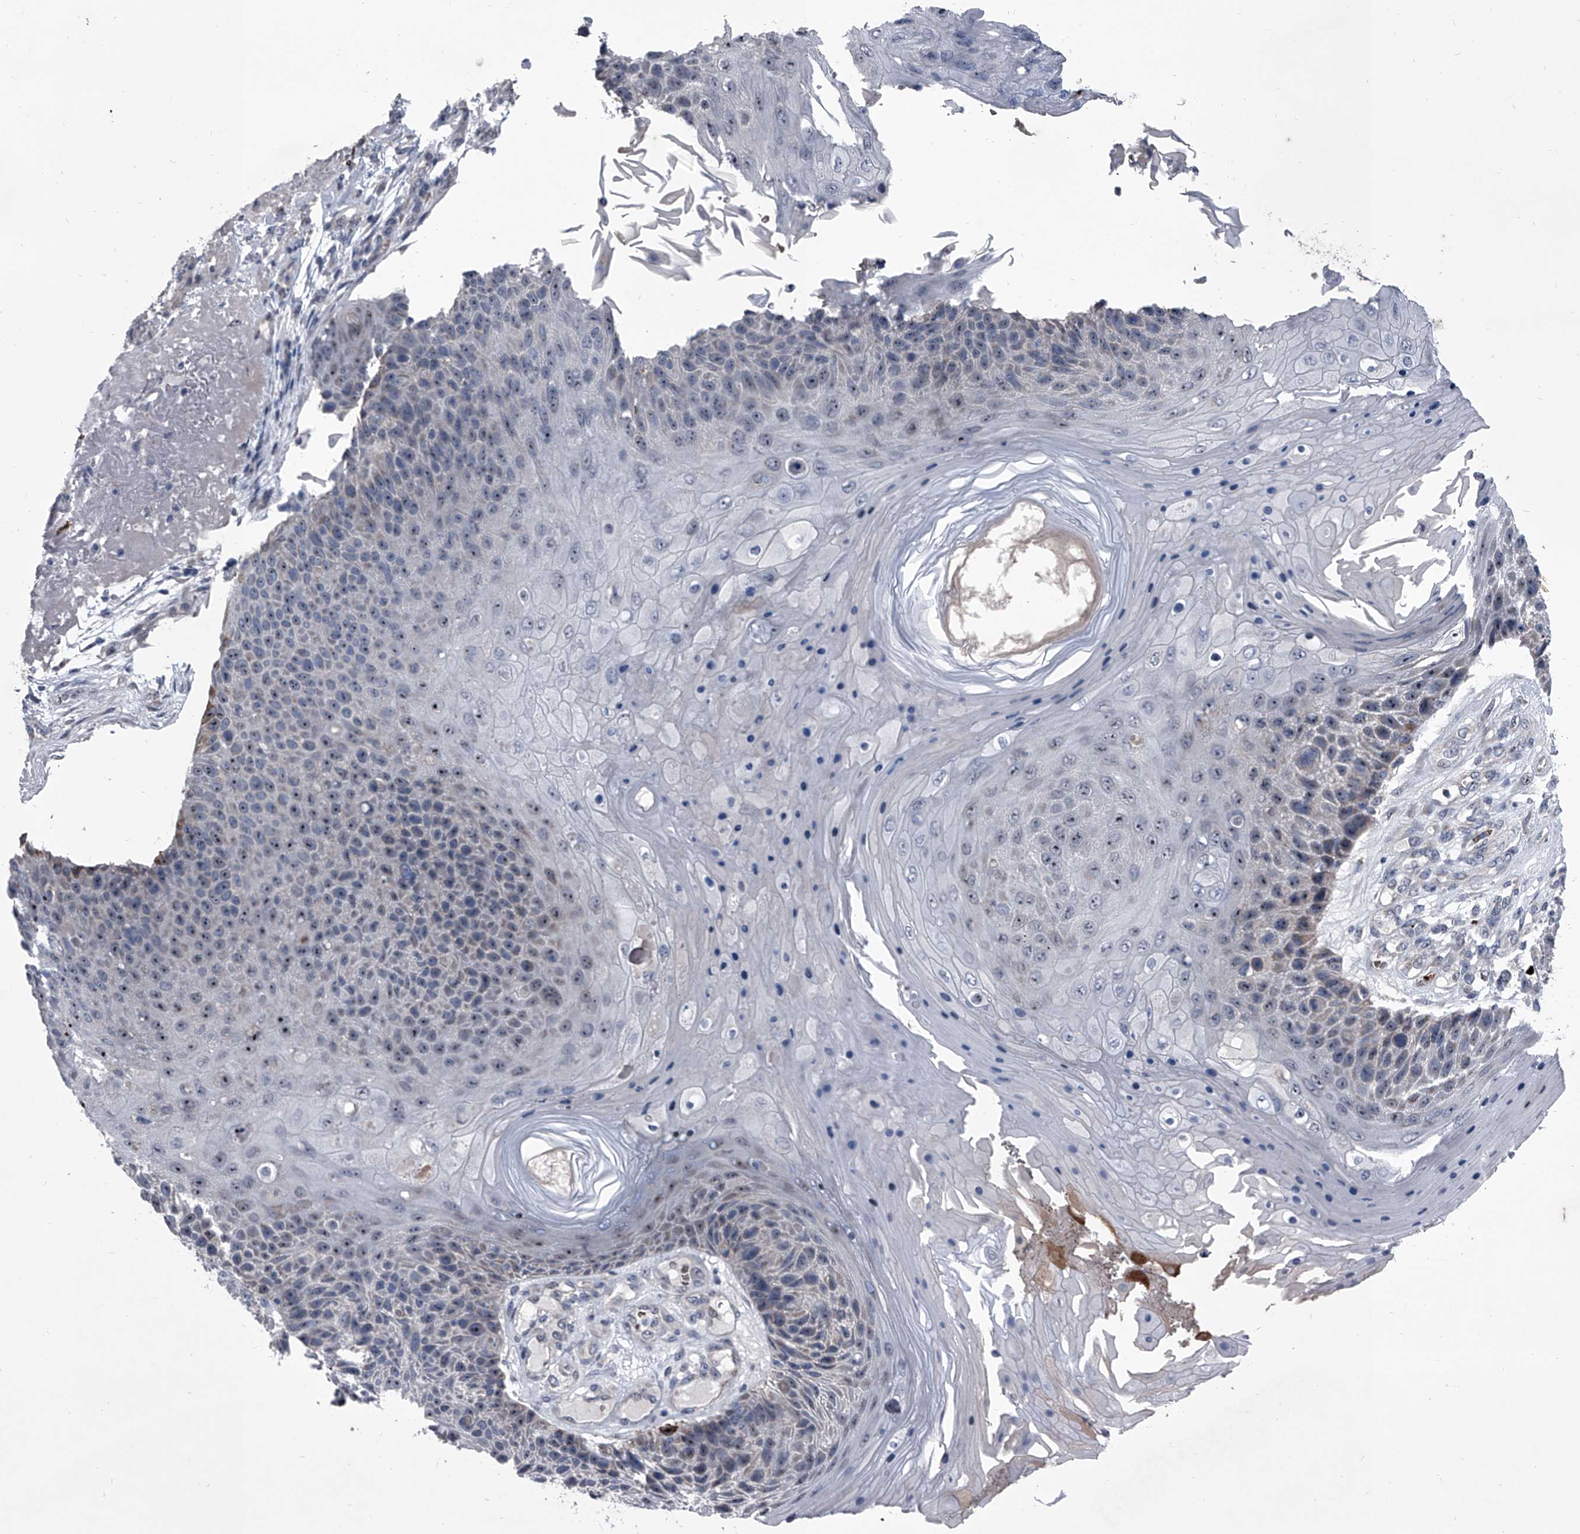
{"staining": {"intensity": "moderate", "quantity": "<25%", "location": "nuclear"}, "tissue": "skin cancer", "cell_type": "Tumor cells", "image_type": "cancer", "snomed": [{"axis": "morphology", "description": "Squamous cell carcinoma, NOS"}, {"axis": "topography", "description": "Skin"}], "caption": "Immunohistochemistry of skin cancer displays low levels of moderate nuclear staining in approximately <25% of tumor cells.", "gene": "CEP85L", "patient": {"sex": "female", "age": 88}}